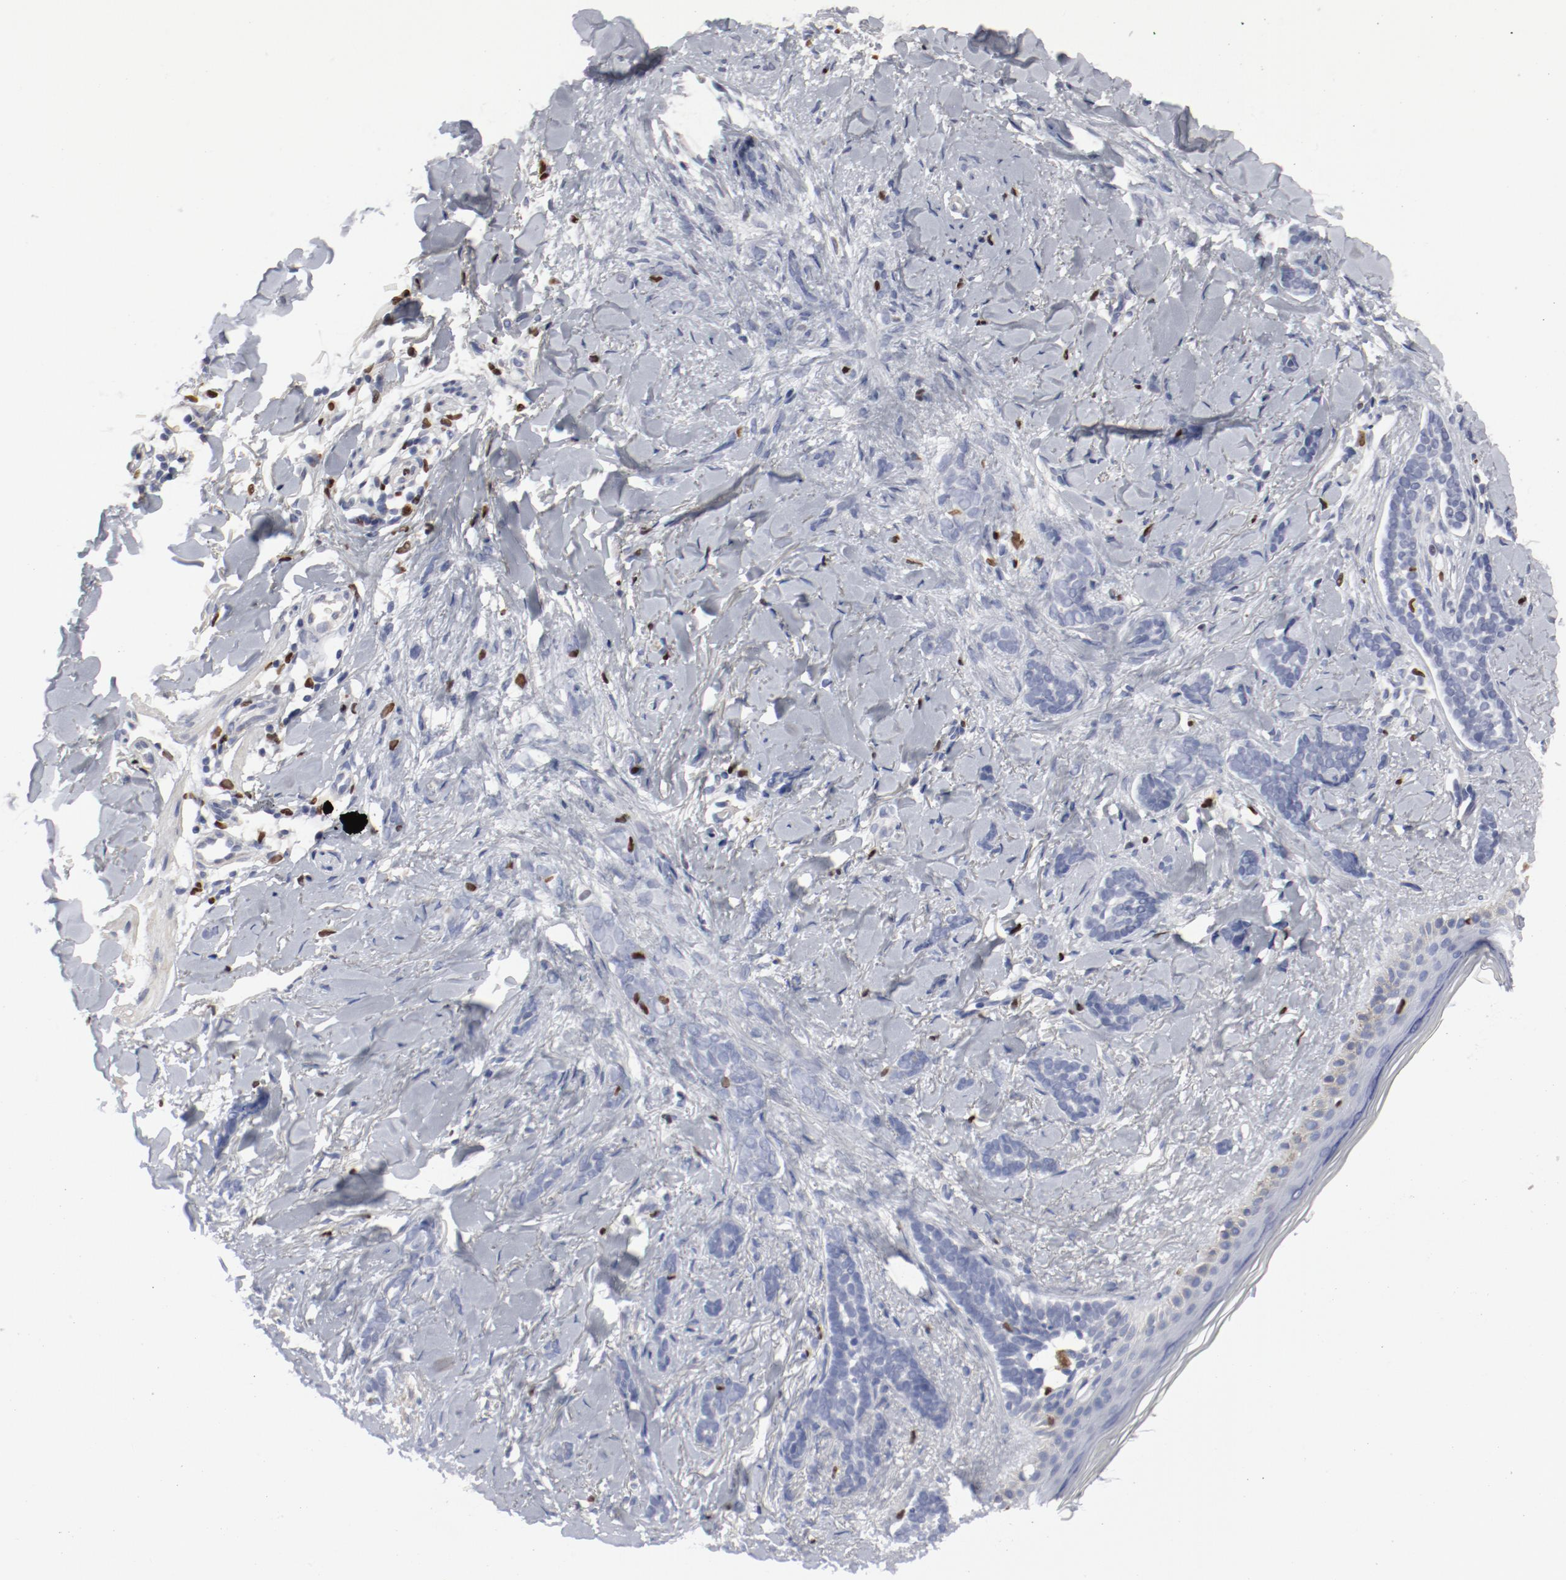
{"staining": {"intensity": "negative", "quantity": "none", "location": "none"}, "tissue": "skin cancer", "cell_type": "Tumor cells", "image_type": "cancer", "snomed": [{"axis": "morphology", "description": "Basal cell carcinoma"}, {"axis": "topography", "description": "Skin"}], "caption": "Tumor cells are negative for brown protein staining in skin cancer.", "gene": "SPI1", "patient": {"sex": "female", "age": 37}}